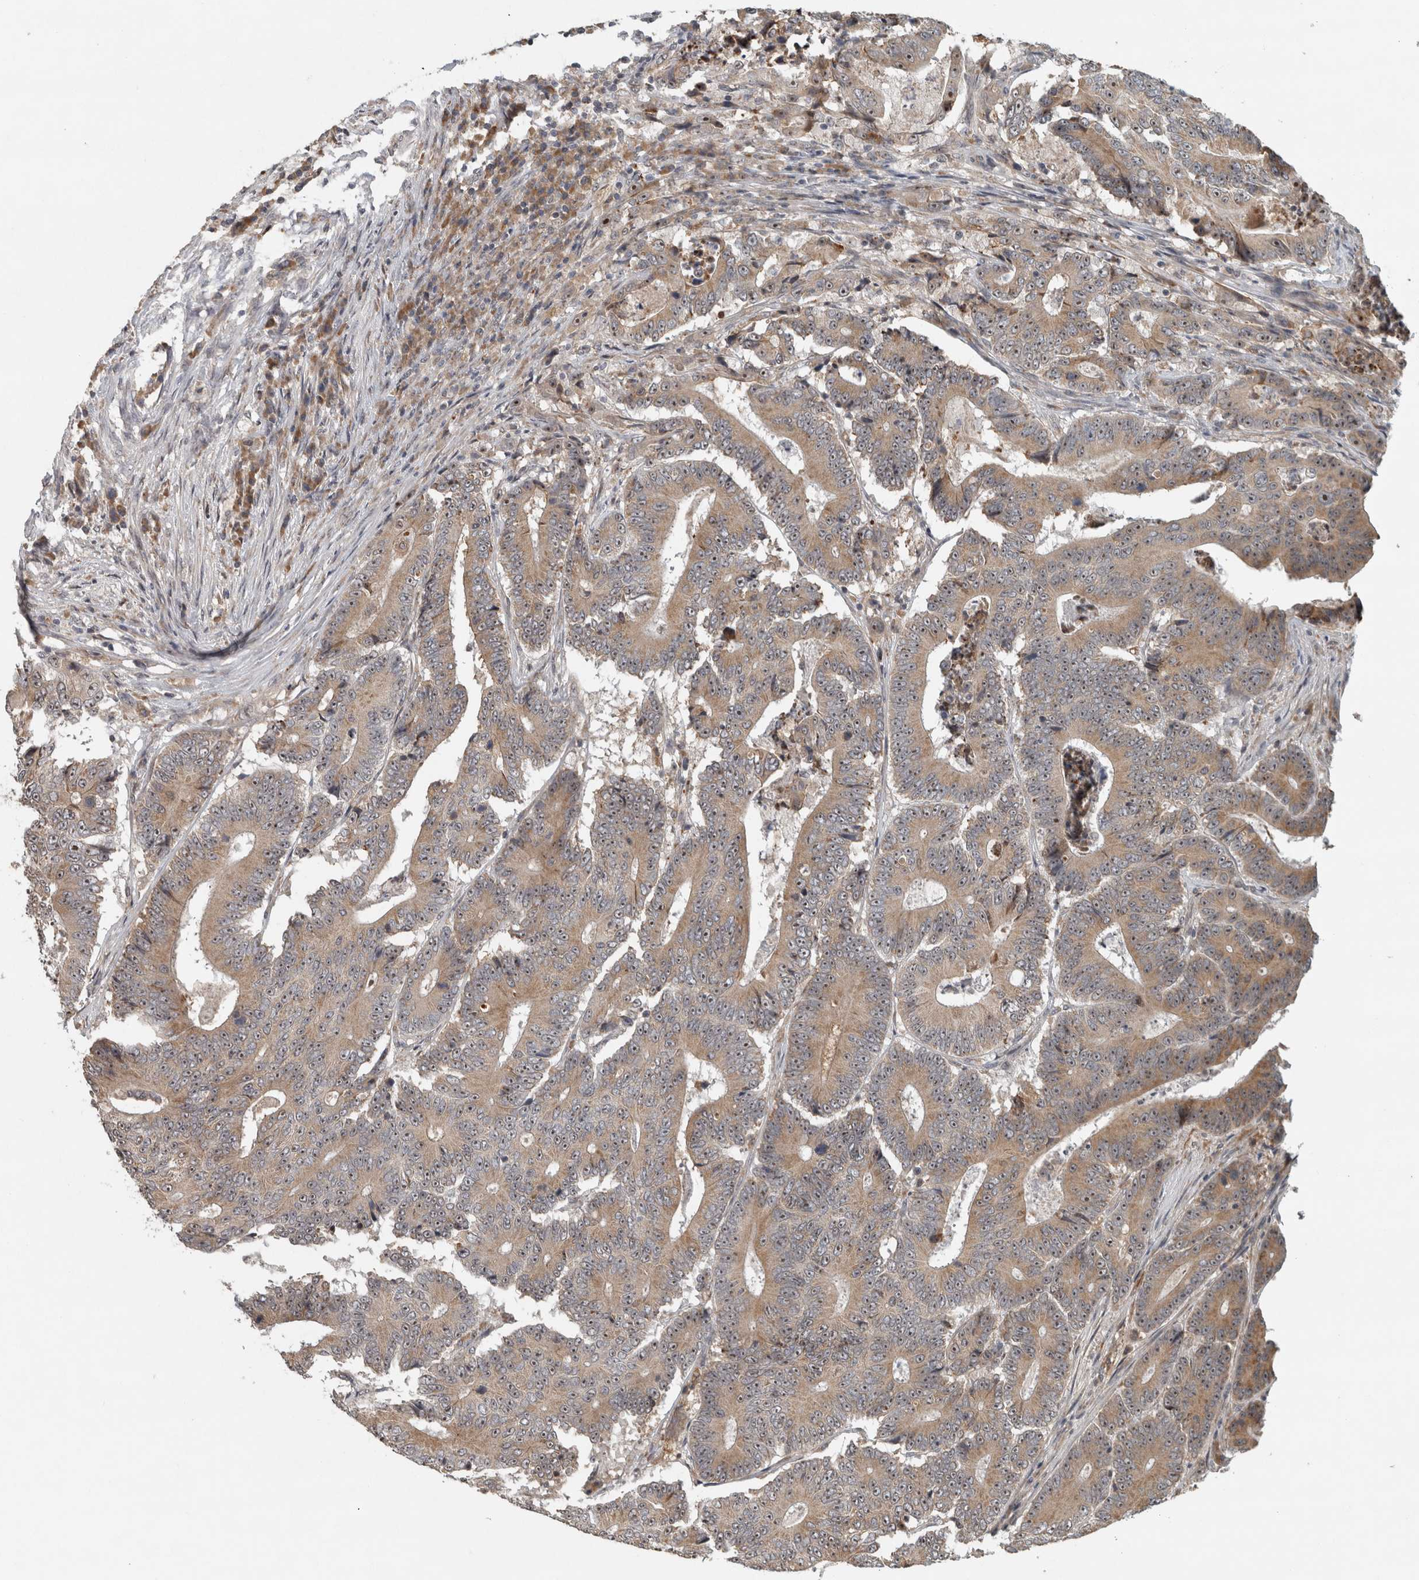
{"staining": {"intensity": "moderate", "quantity": ">75%", "location": "cytoplasmic/membranous,nuclear"}, "tissue": "colorectal cancer", "cell_type": "Tumor cells", "image_type": "cancer", "snomed": [{"axis": "morphology", "description": "Adenocarcinoma, NOS"}, {"axis": "topography", "description": "Colon"}], "caption": "IHC of colorectal cancer demonstrates medium levels of moderate cytoplasmic/membranous and nuclear positivity in about >75% of tumor cells. (DAB = brown stain, brightfield microscopy at high magnification).", "gene": "GPR137B", "patient": {"sex": "male", "age": 83}}